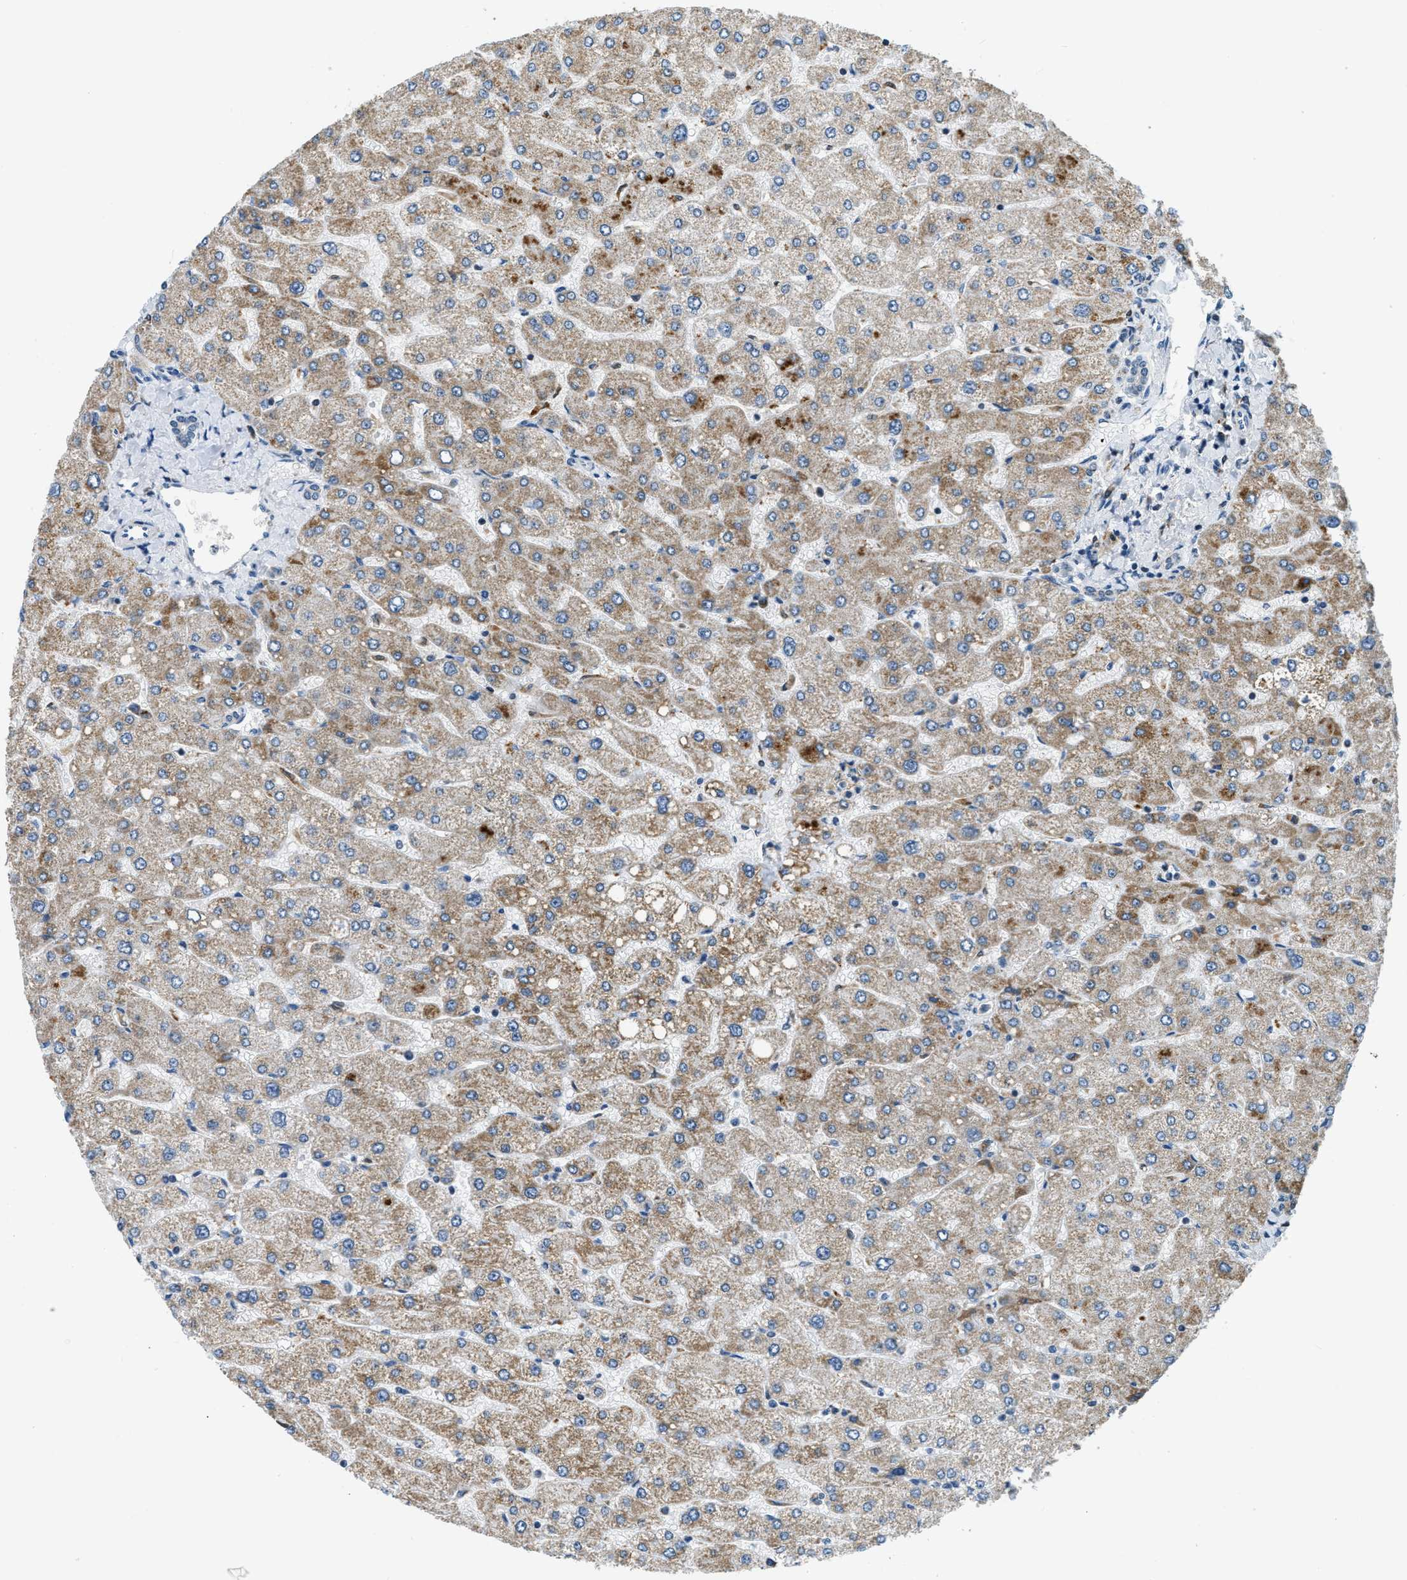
{"staining": {"intensity": "weak", "quantity": "<25%", "location": "cytoplasmic/membranous"}, "tissue": "liver", "cell_type": "Cholangiocytes", "image_type": "normal", "snomed": [{"axis": "morphology", "description": "Normal tissue, NOS"}, {"axis": "topography", "description": "Liver"}], "caption": "Immunohistochemistry (IHC) of benign human liver demonstrates no positivity in cholangiocytes.", "gene": "ACADVL", "patient": {"sex": "male", "age": 55}}